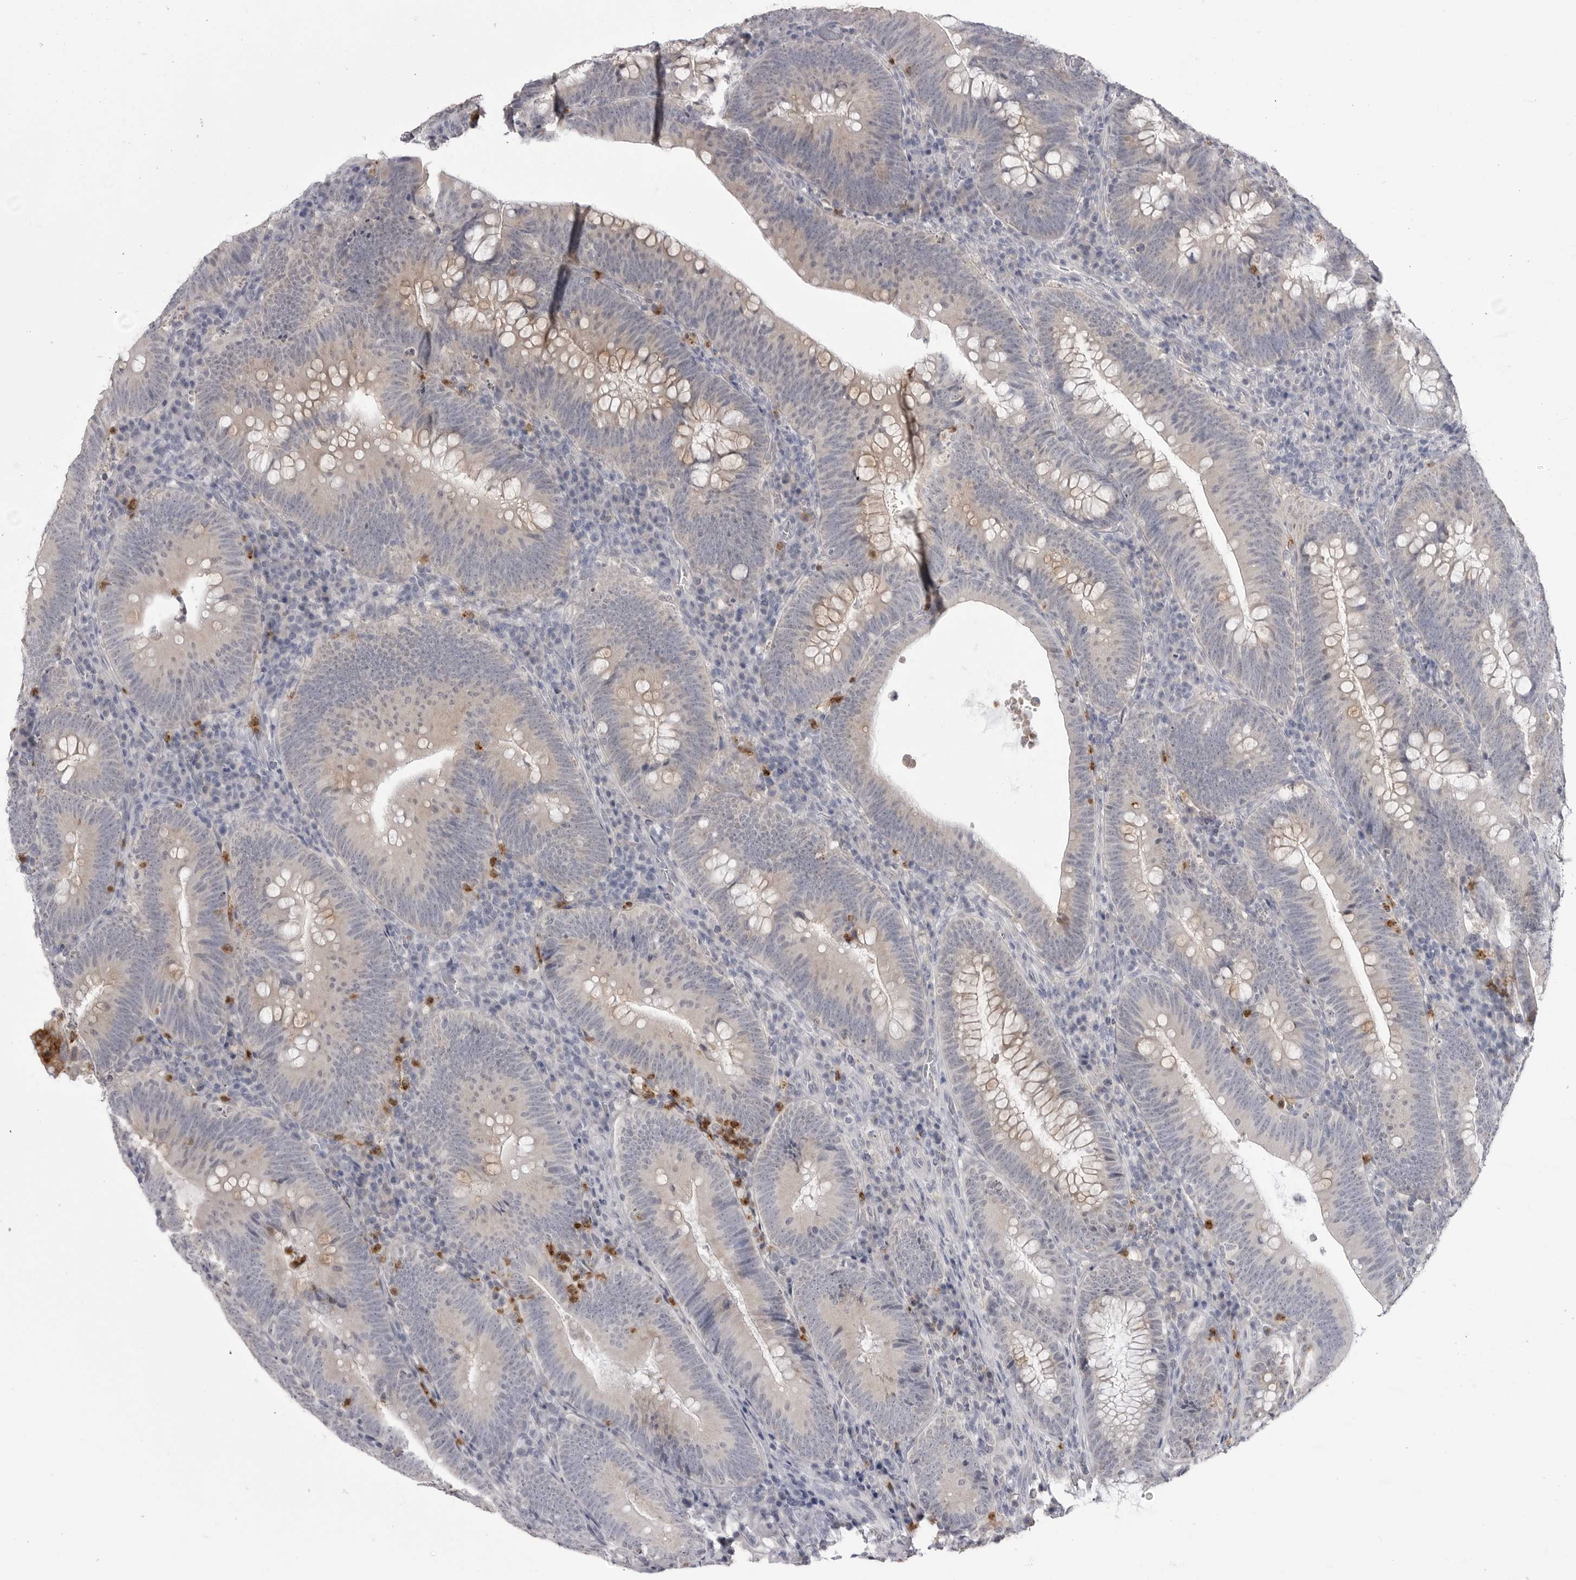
{"staining": {"intensity": "weak", "quantity": "25%-75%", "location": "cytoplasmic/membranous"}, "tissue": "colorectal cancer", "cell_type": "Tumor cells", "image_type": "cancer", "snomed": [{"axis": "morphology", "description": "Normal tissue, NOS"}, {"axis": "topography", "description": "Colon"}], "caption": "A high-resolution image shows immunohistochemistry staining of colorectal cancer, which shows weak cytoplasmic/membranous staining in approximately 25%-75% of tumor cells.", "gene": "STAP2", "patient": {"sex": "female", "age": 82}}